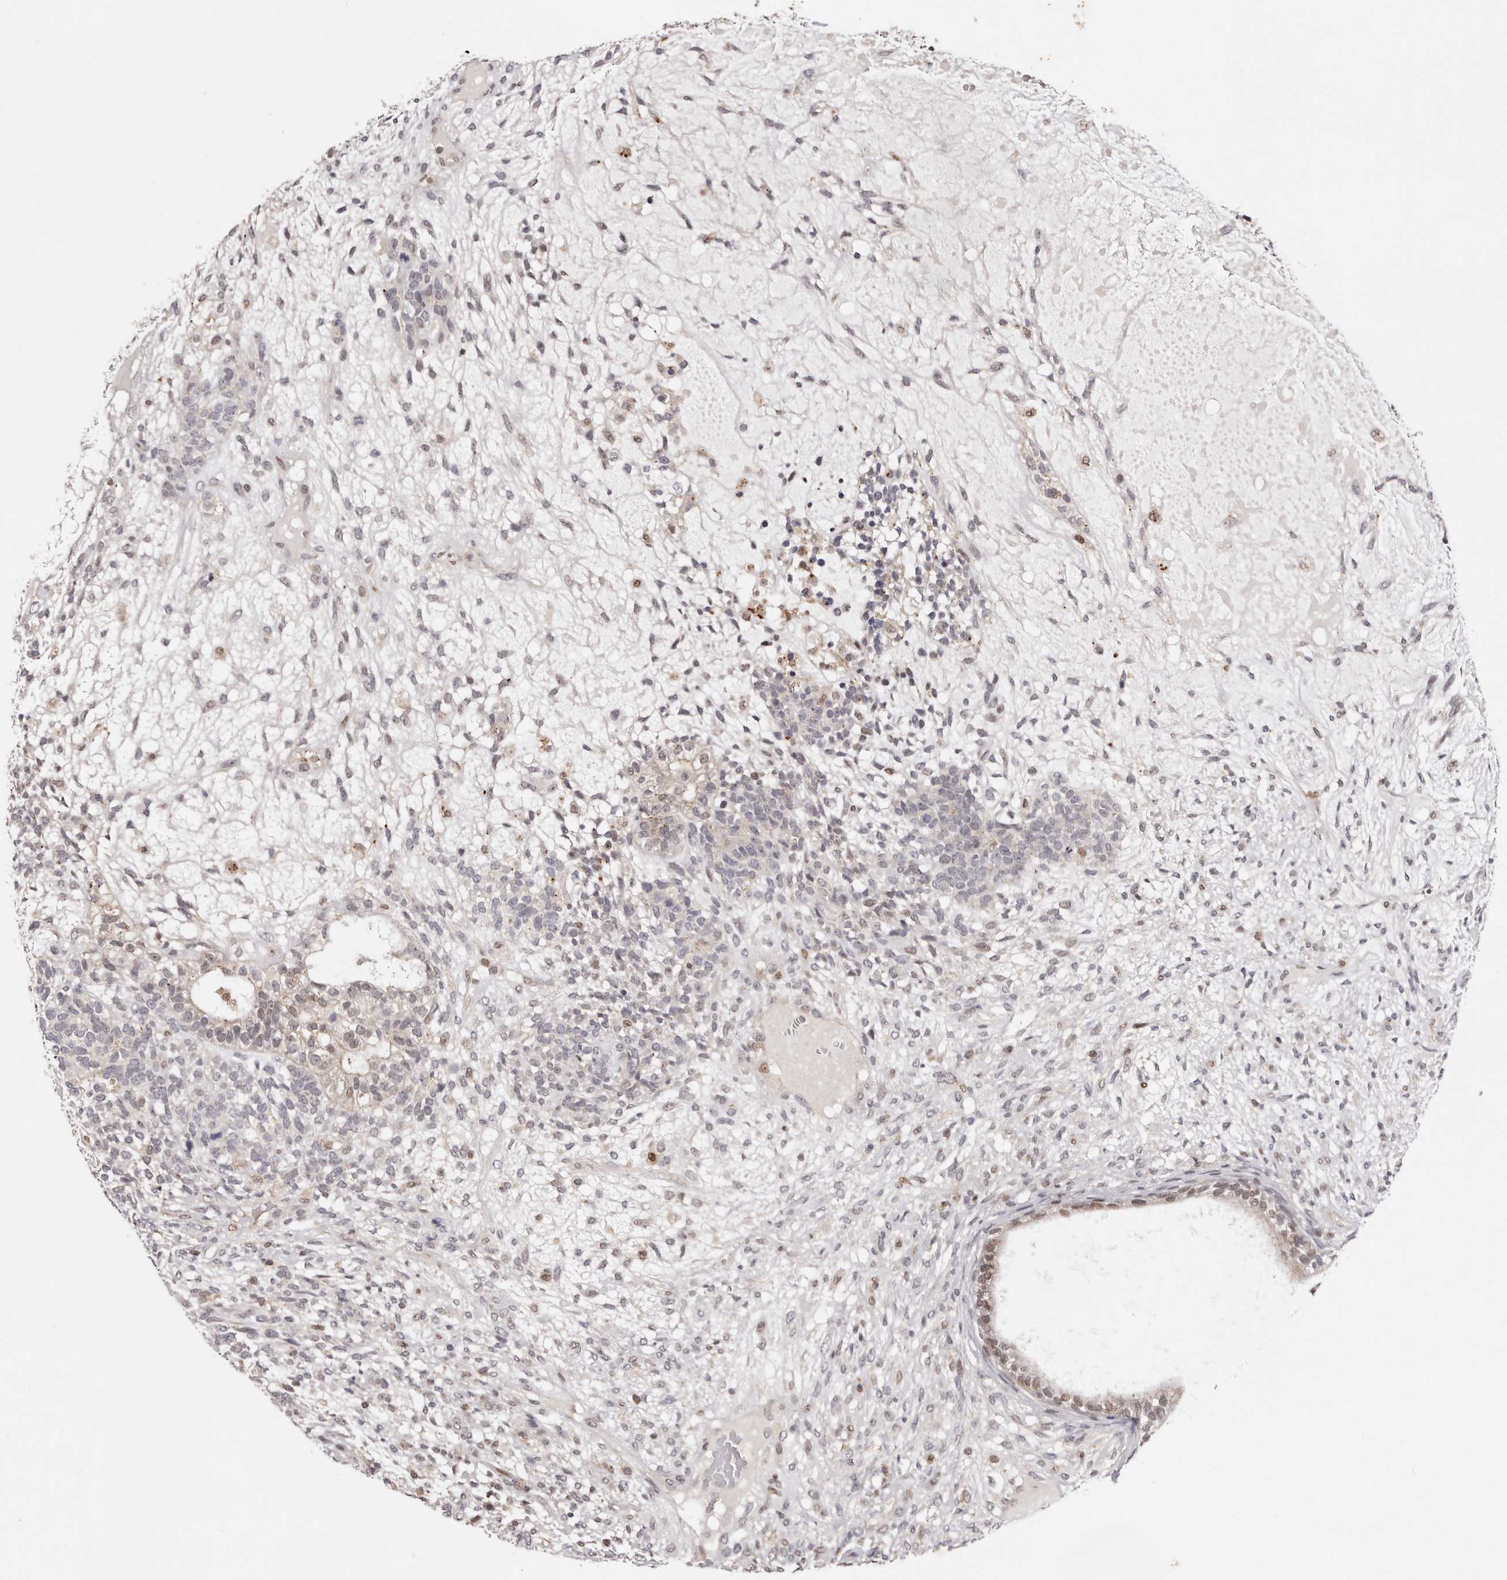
{"staining": {"intensity": "weak", "quantity": "<25%", "location": "nuclear"}, "tissue": "testis cancer", "cell_type": "Tumor cells", "image_type": "cancer", "snomed": [{"axis": "morphology", "description": "Seminoma, NOS"}, {"axis": "morphology", "description": "Carcinoma, Embryonal, NOS"}, {"axis": "topography", "description": "Testis"}], "caption": "Testis cancer (embryonal carcinoma) was stained to show a protein in brown. There is no significant positivity in tumor cells. (DAB (3,3'-diaminobenzidine) immunohistochemistry with hematoxylin counter stain).", "gene": "FBXO5", "patient": {"sex": "male", "age": 28}}